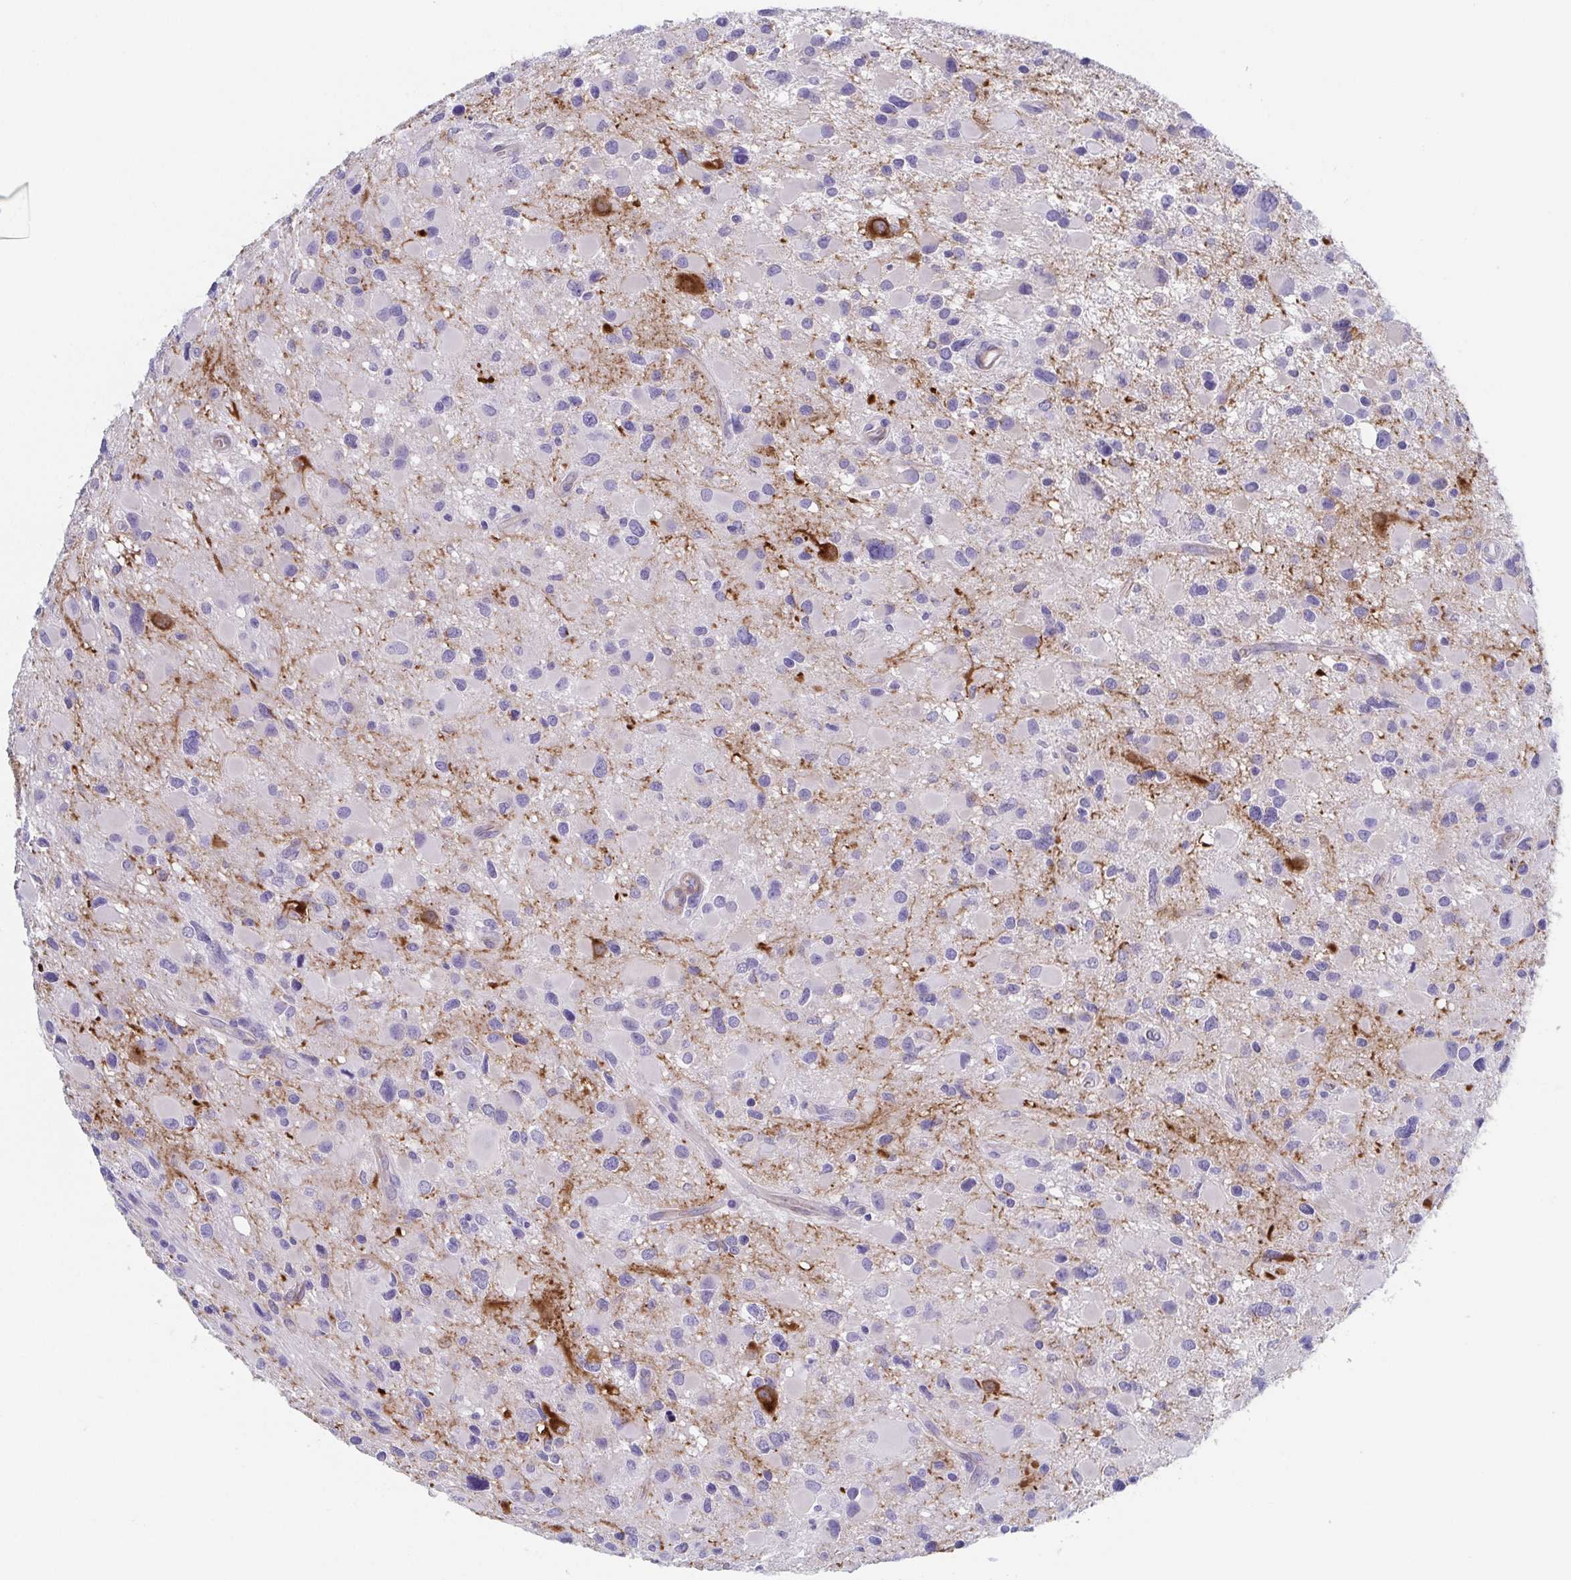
{"staining": {"intensity": "negative", "quantity": "none", "location": "none"}, "tissue": "glioma", "cell_type": "Tumor cells", "image_type": "cancer", "snomed": [{"axis": "morphology", "description": "Glioma, malignant, Low grade"}, {"axis": "topography", "description": "Brain"}], "caption": "High magnification brightfield microscopy of low-grade glioma (malignant) stained with DAB (brown) and counterstained with hematoxylin (blue): tumor cells show no significant expression.", "gene": "DYNC1I1", "patient": {"sex": "female", "age": 32}}